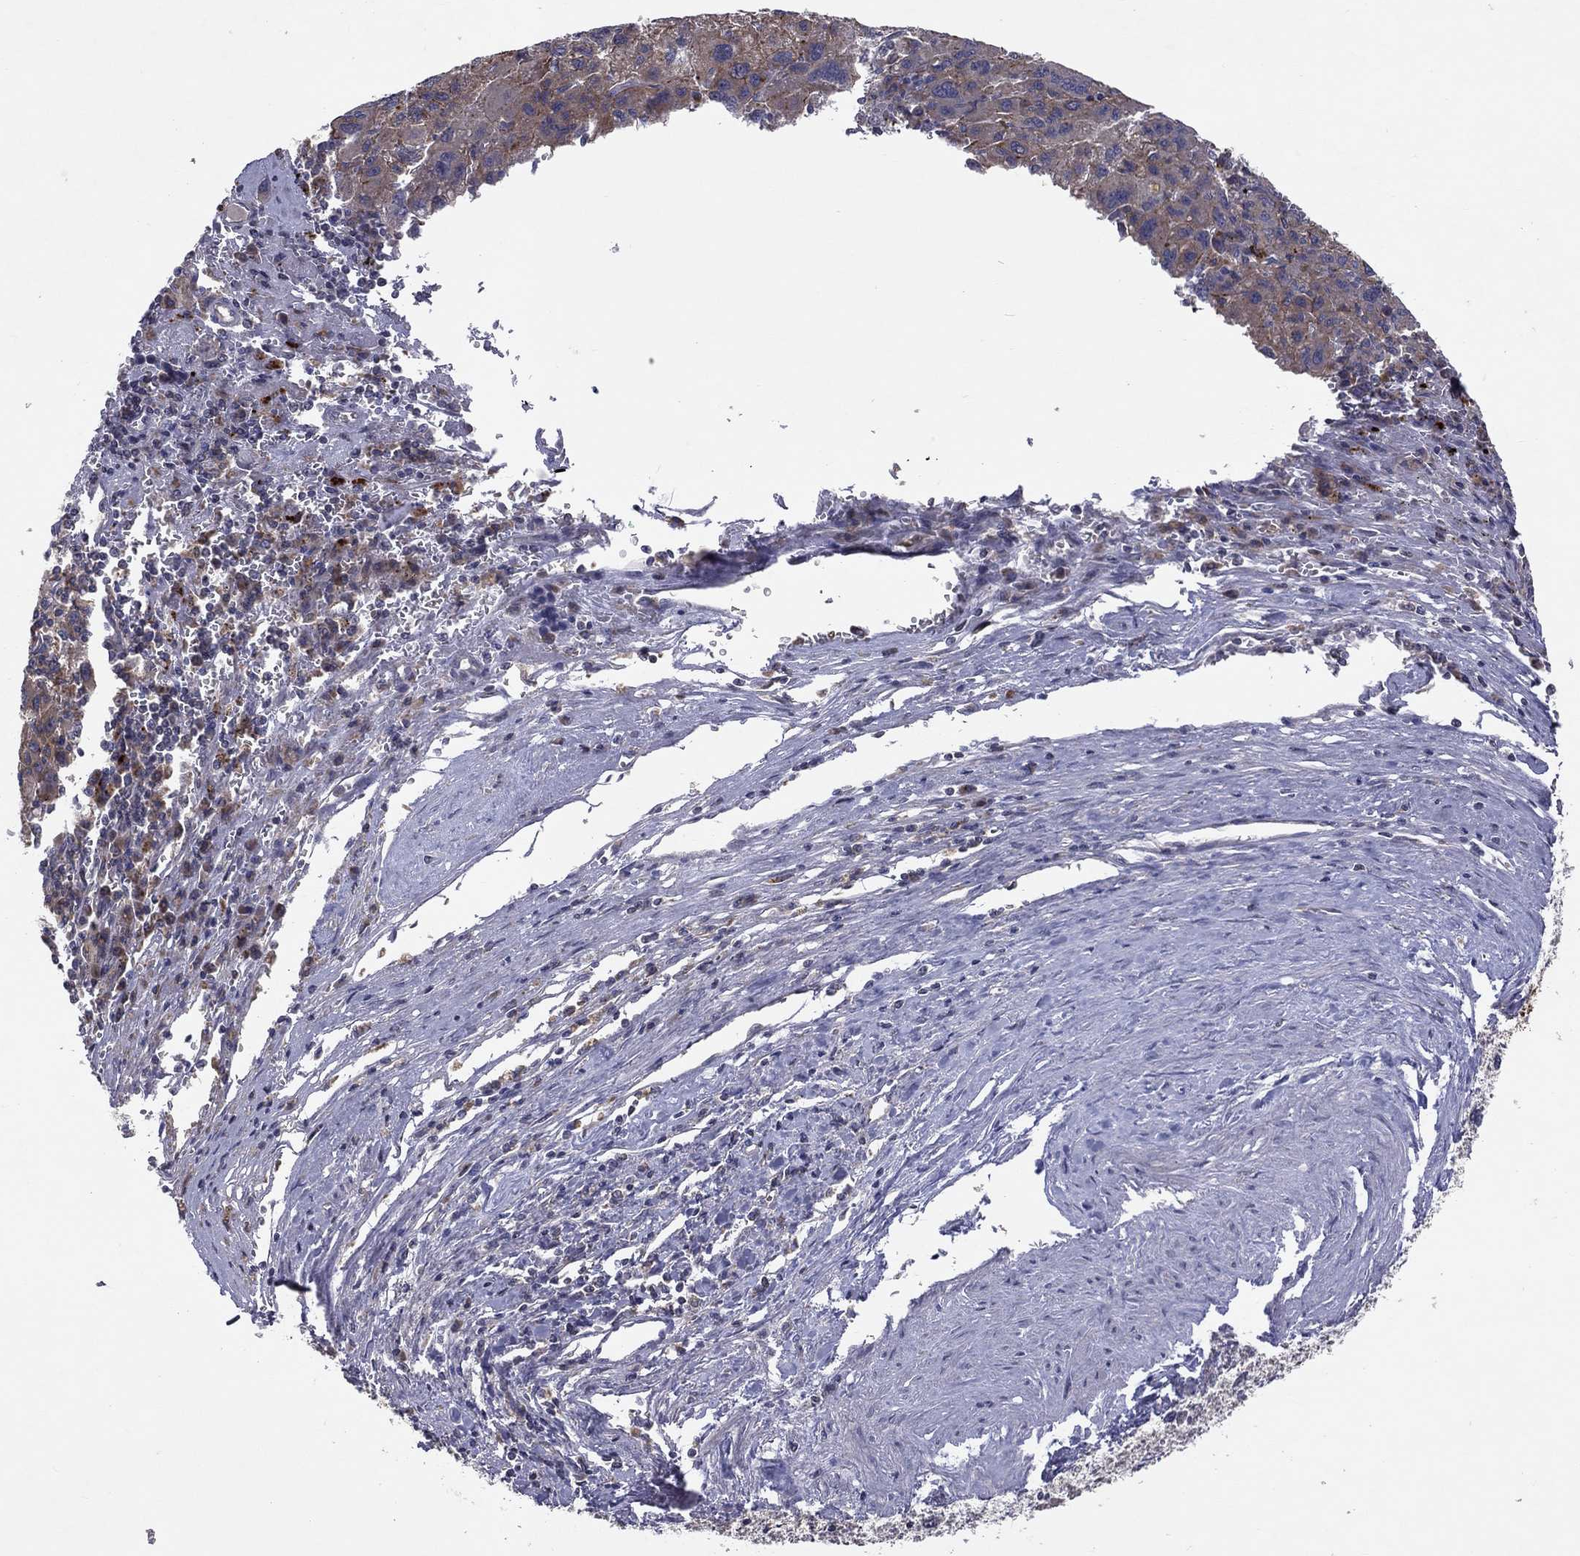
{"staining": {"intensity": "moderate", "quantity": ">75%", "location": "cytoplasmic/membranous"}, "tissue": "liver cancer", "cell_type": "Tumor cells", "image_type": "cancer", "snomed": [{"axis": "morphology", "description": "Carcinoma, Hepatocellular, NOS"}, {"axis": "topography", "description": "Liver"}], "caption": "The immunohistochemical stain labels moderate cytoplasmic/membranous staining in tumor cells of liver cancer (hepatocellular carcinoma) tissue.", "gene": "STARD3", "patient": {"sex": "female", "age": 77}}